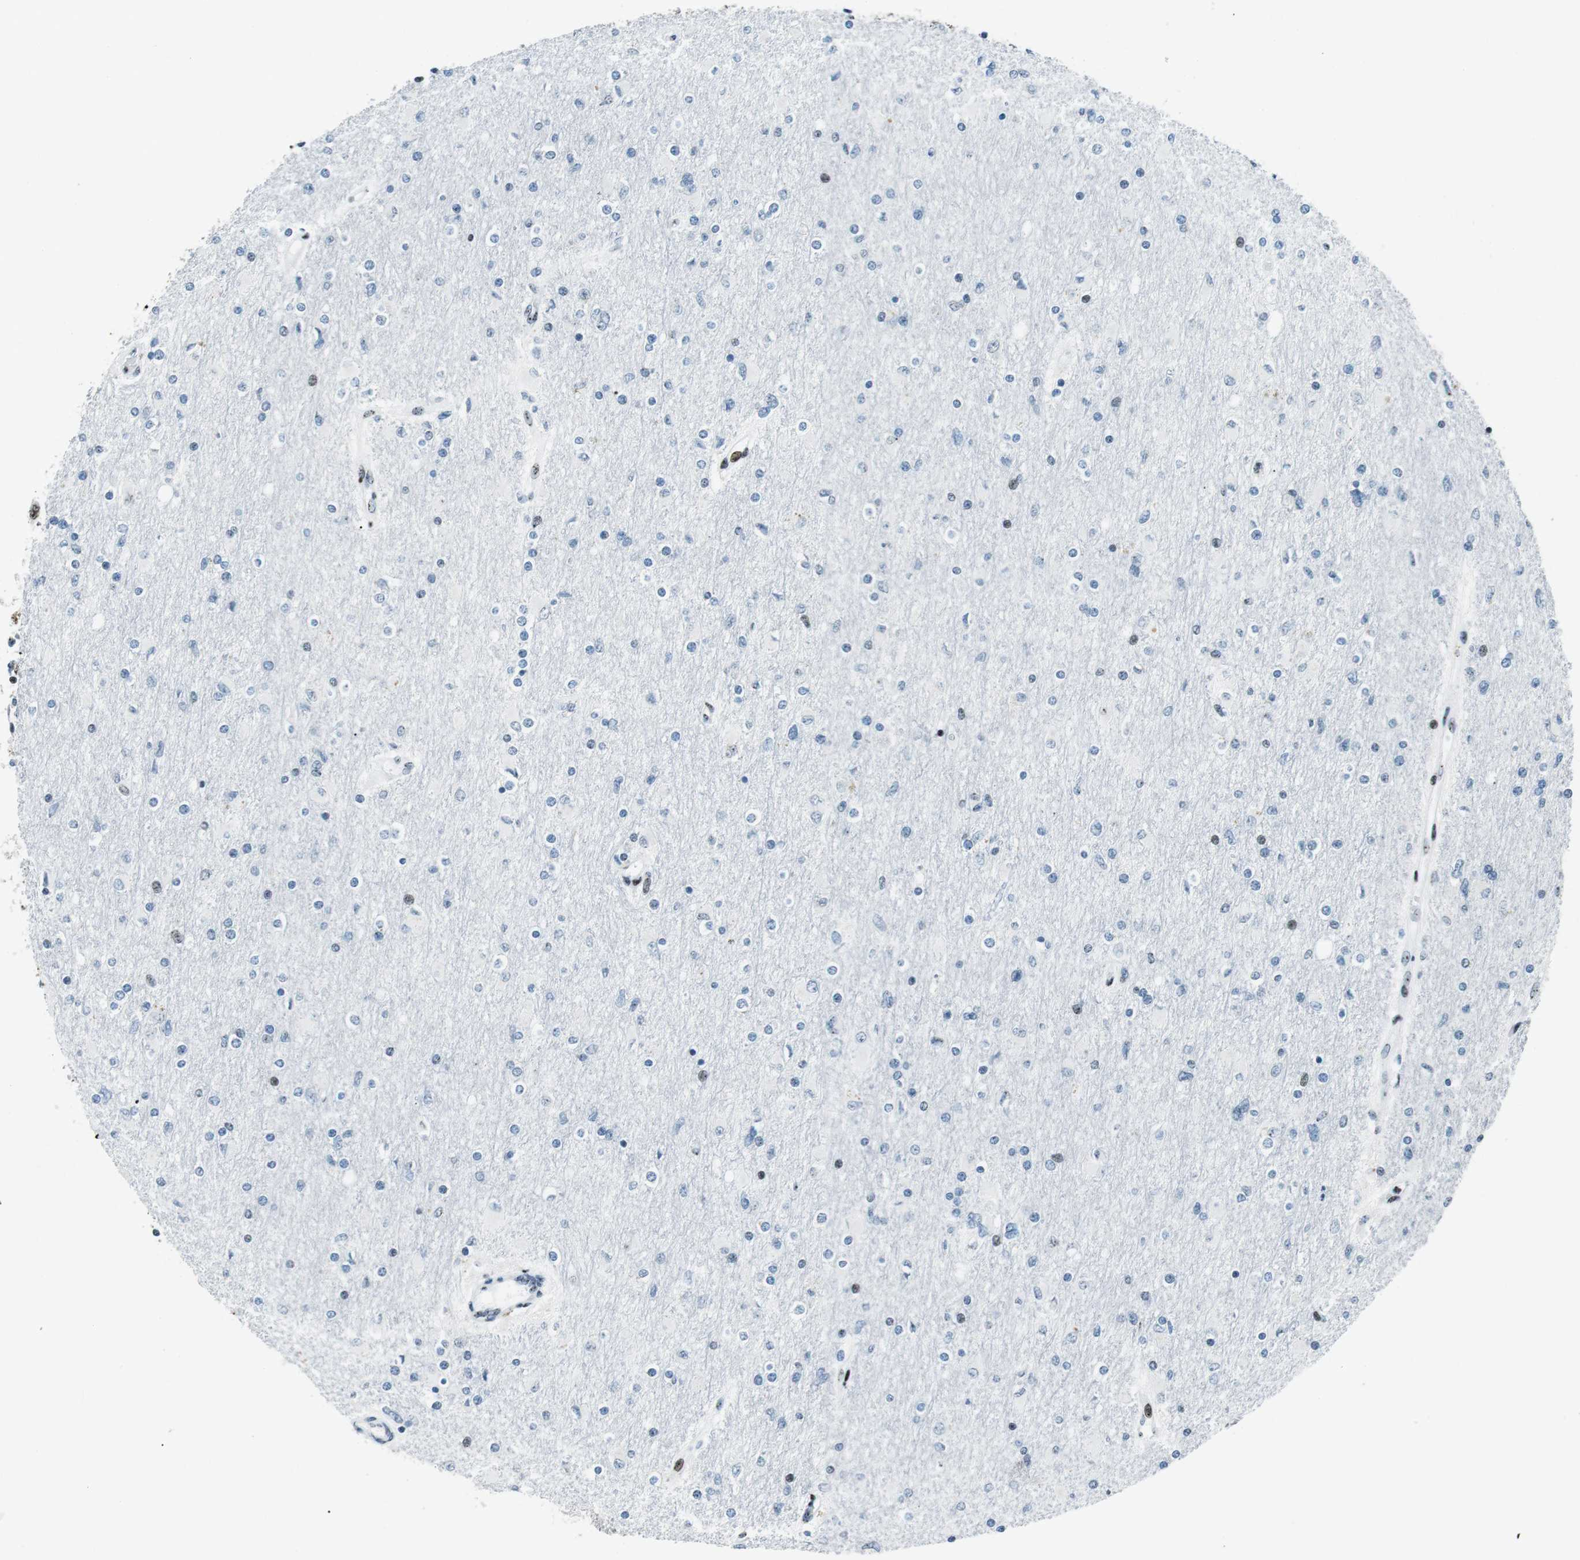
{"staining": {"intensity": "weak", "quantity": "<25%", "location": "nuclear"}, "tissue": "glioma", "cell_type": "Tumor cells", "image_type": "cancer", "snomed": [{"axis": "morphology", "description": "Glioma, malignant, High grade"}, {"axis": "topography", "description": "Cerebral cortex"}], "caption": "High power microscopy histopathology image of an immunohistochemistry image of glioma, revealing no significant expression in tumor cells.", "gene": "PML", "patient": {"sex": "female", "age": 36}}